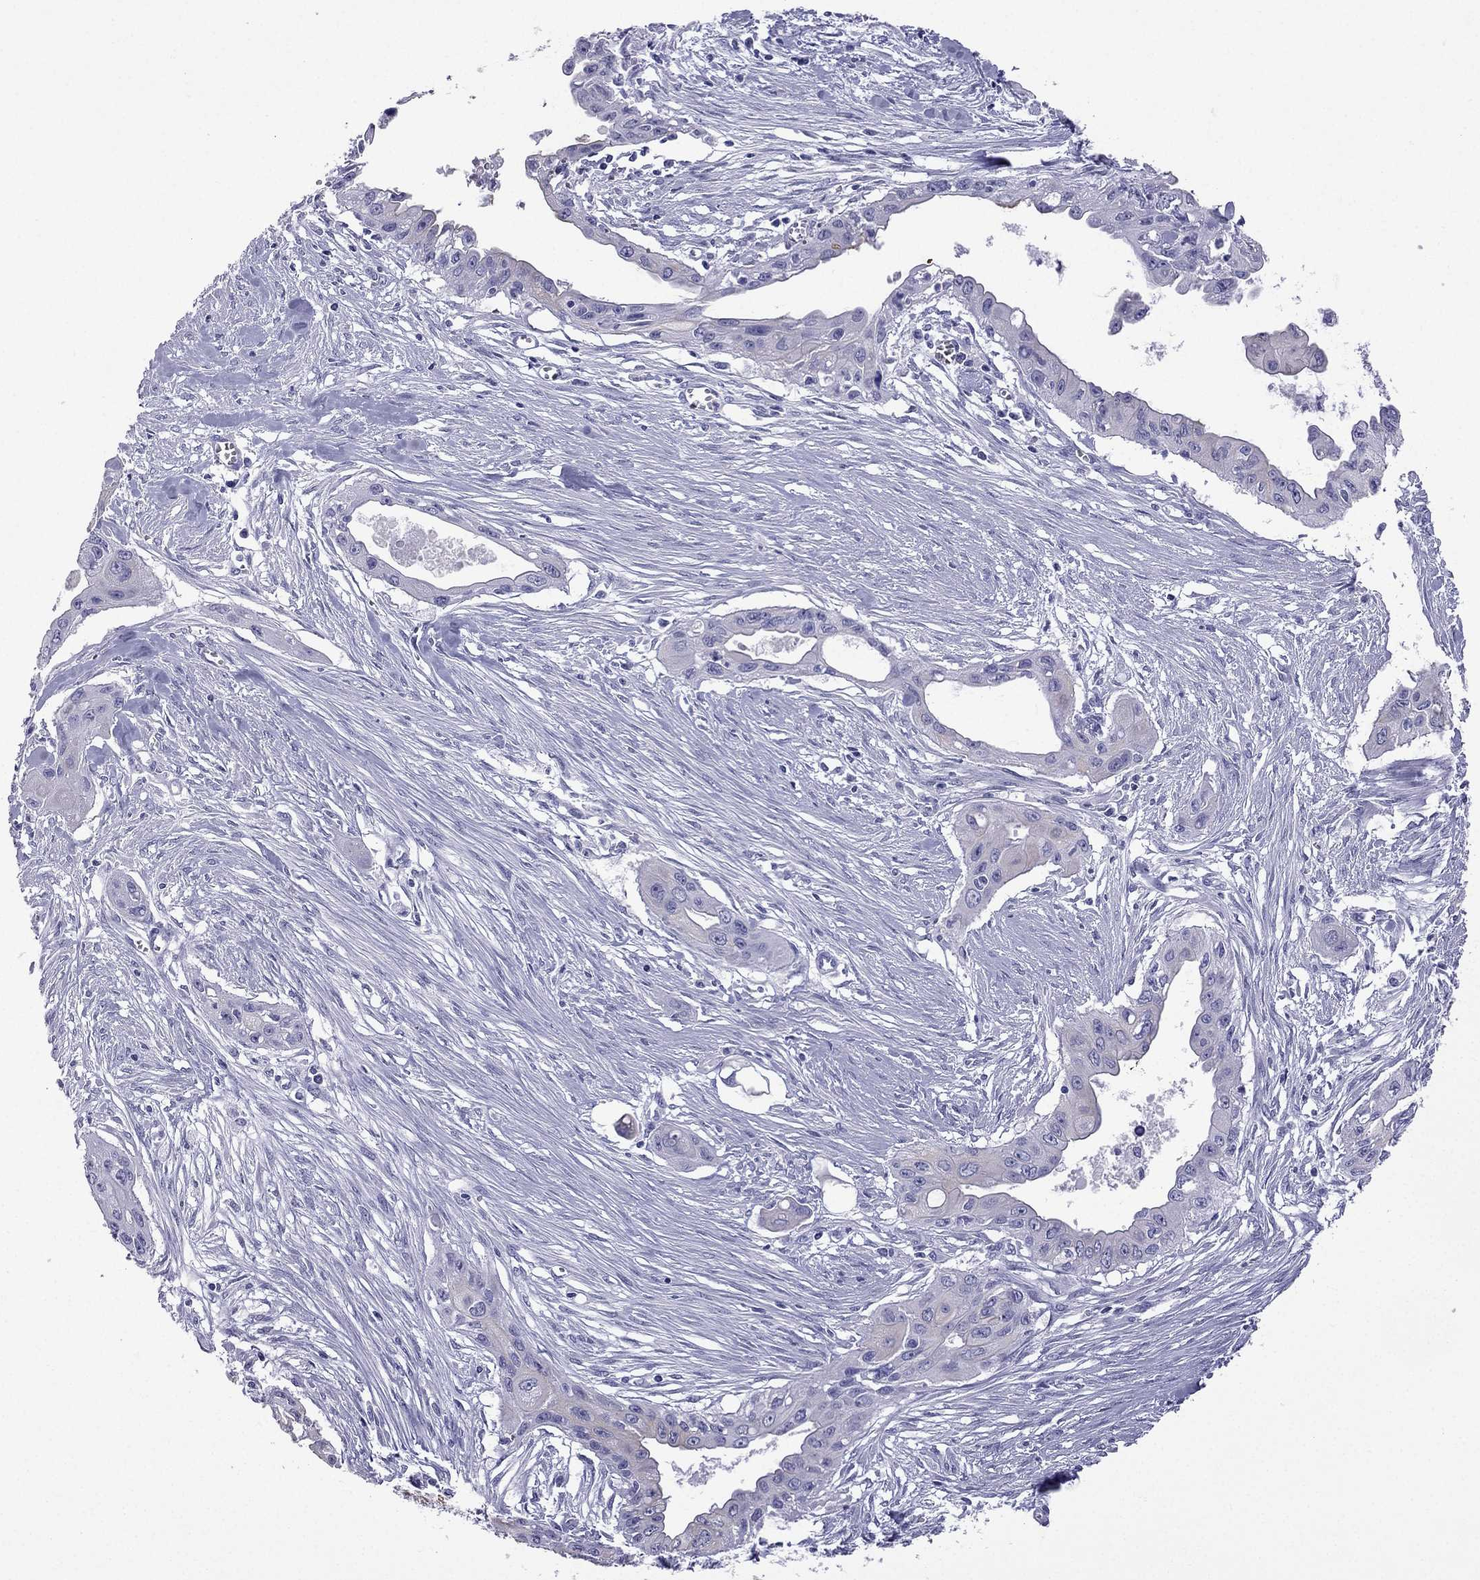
{"staining": {"intensity": "negative", "quantity": "none", "location": "none"}, "tissue": "pancreatic cancer", "cell_type": "Tumor cells", "image_type": "cancer", "snomed": [{"axis": "morphology", "description": "Adenocarcinoma, NOS"}, {"axis": "topography", "description": "Pancreas"}], "caption": "There is no significant positivity in tumor cells of pancreatic cancer (adenocarcinoma).", "gene": "GJA8", "patient": {"sex": "male", "age": 60}}